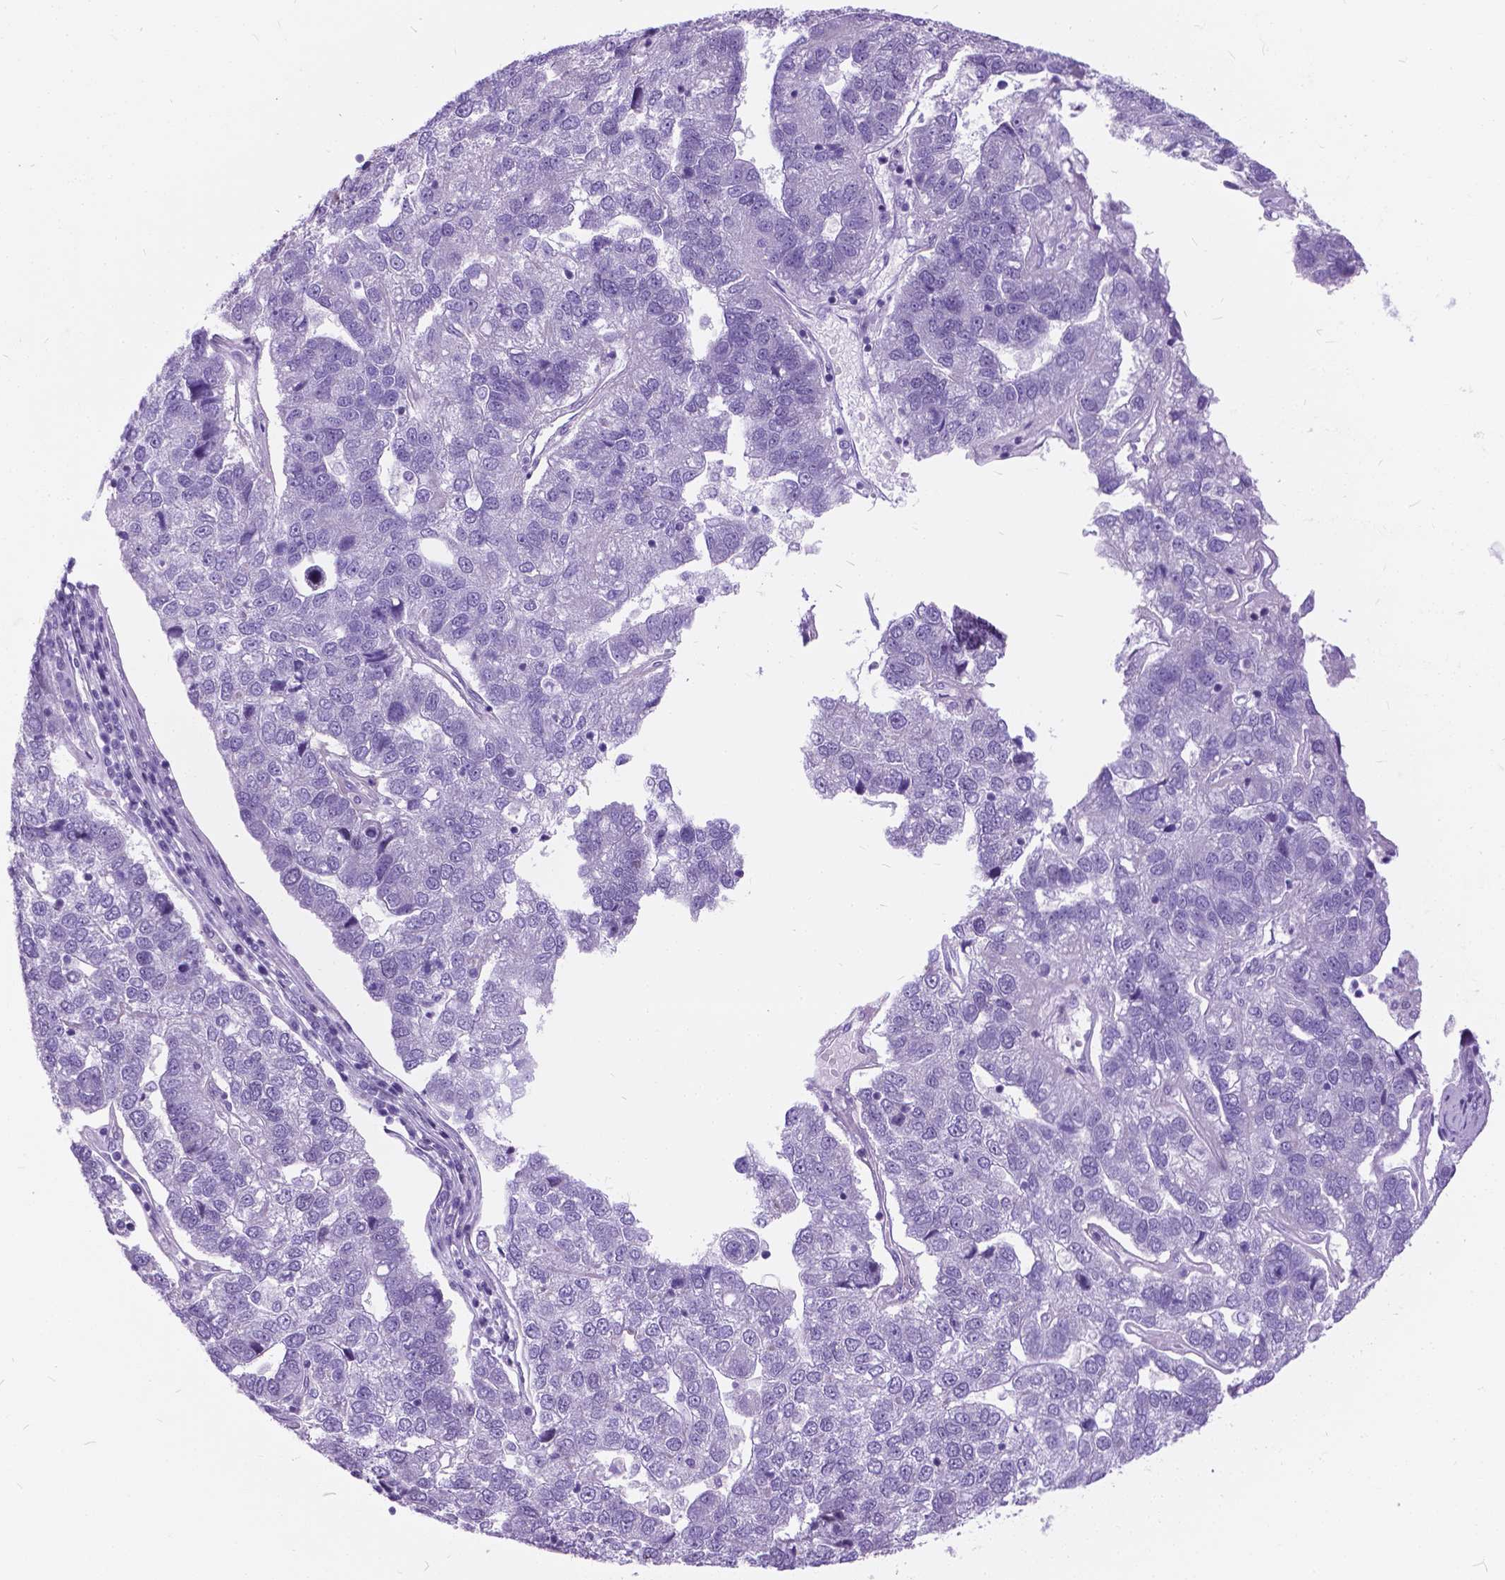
{"staining": {"intensity": "negative", "quantity": "none", "location": "none"}, "tissue": "pancreatic cancer", "cell_type": "Tumor cells", "image_type": "cancer", "snomed": [{"axis": "morphology", "description": "Adenocarcinoma, NOS"}, {"axis": "topography", "description": "Pancreas"}], "caption": "Immunohistochemistry (IHC) image of pancreatic adenocarcinoma stained for a protein (brown), which demonstrates no positivity in tumor cells. Nuclei are stained in blue.", "gene": "BSND", "patient": {"sex": "female", "age": 61}}